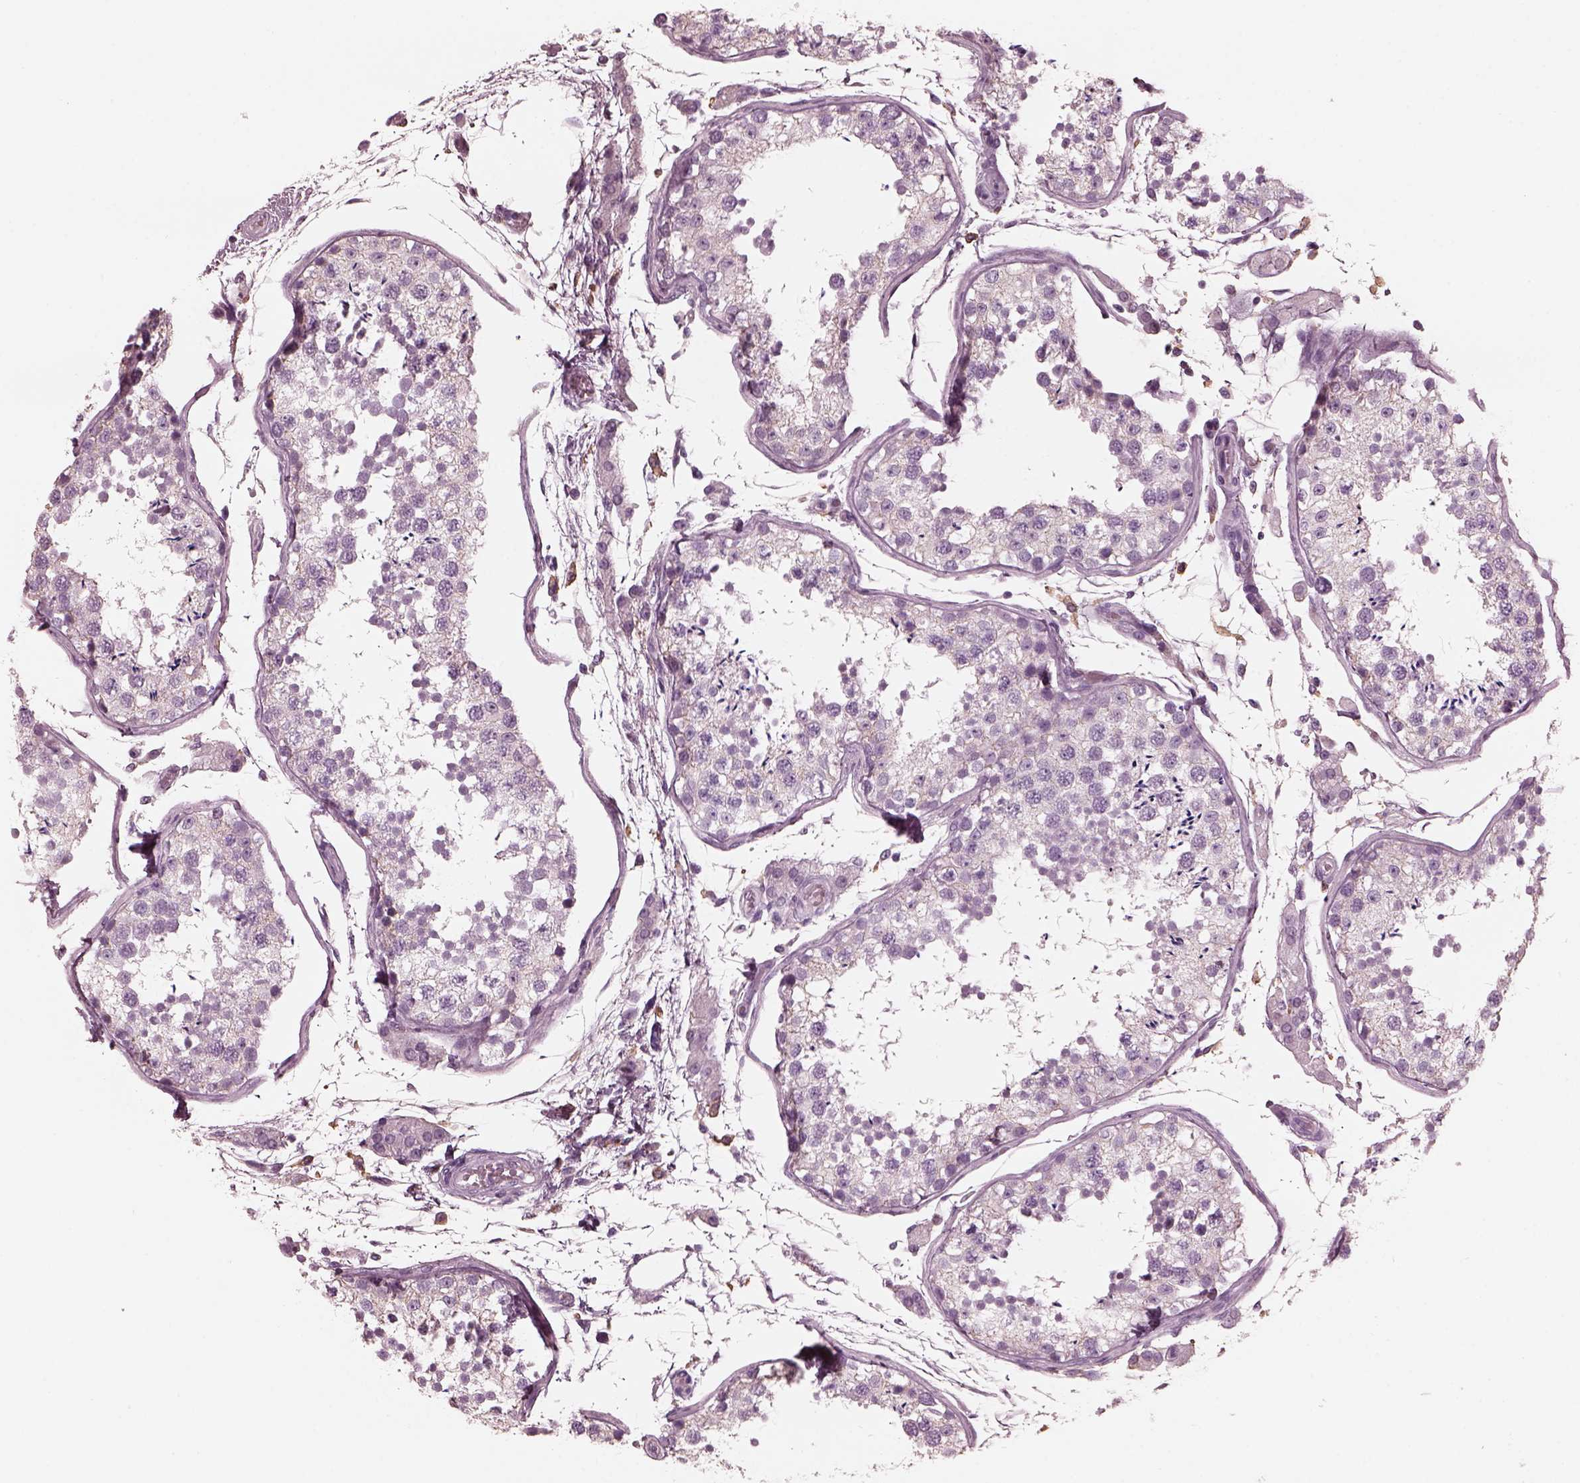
{"staining": {"intensity": "negative", "quantity": "none", "location": "none"}, "tissue": "testis", "cell_type": "Cells in seminiferous ducts", "image_type": "normal", "snomed": [{"axis": "morphology", "description": "Normal tissue, NOS"}, {"axis": "topography", "description": "Testis"}], "caption": "DAB (3,3'-diaminobenzidine) immunohistochemical staining of unremarkable testis demonstrates no significant staining in cells in seminiferous ducts.", "gene": "CGA", "patient": {"sex": "male", "age": 29}}